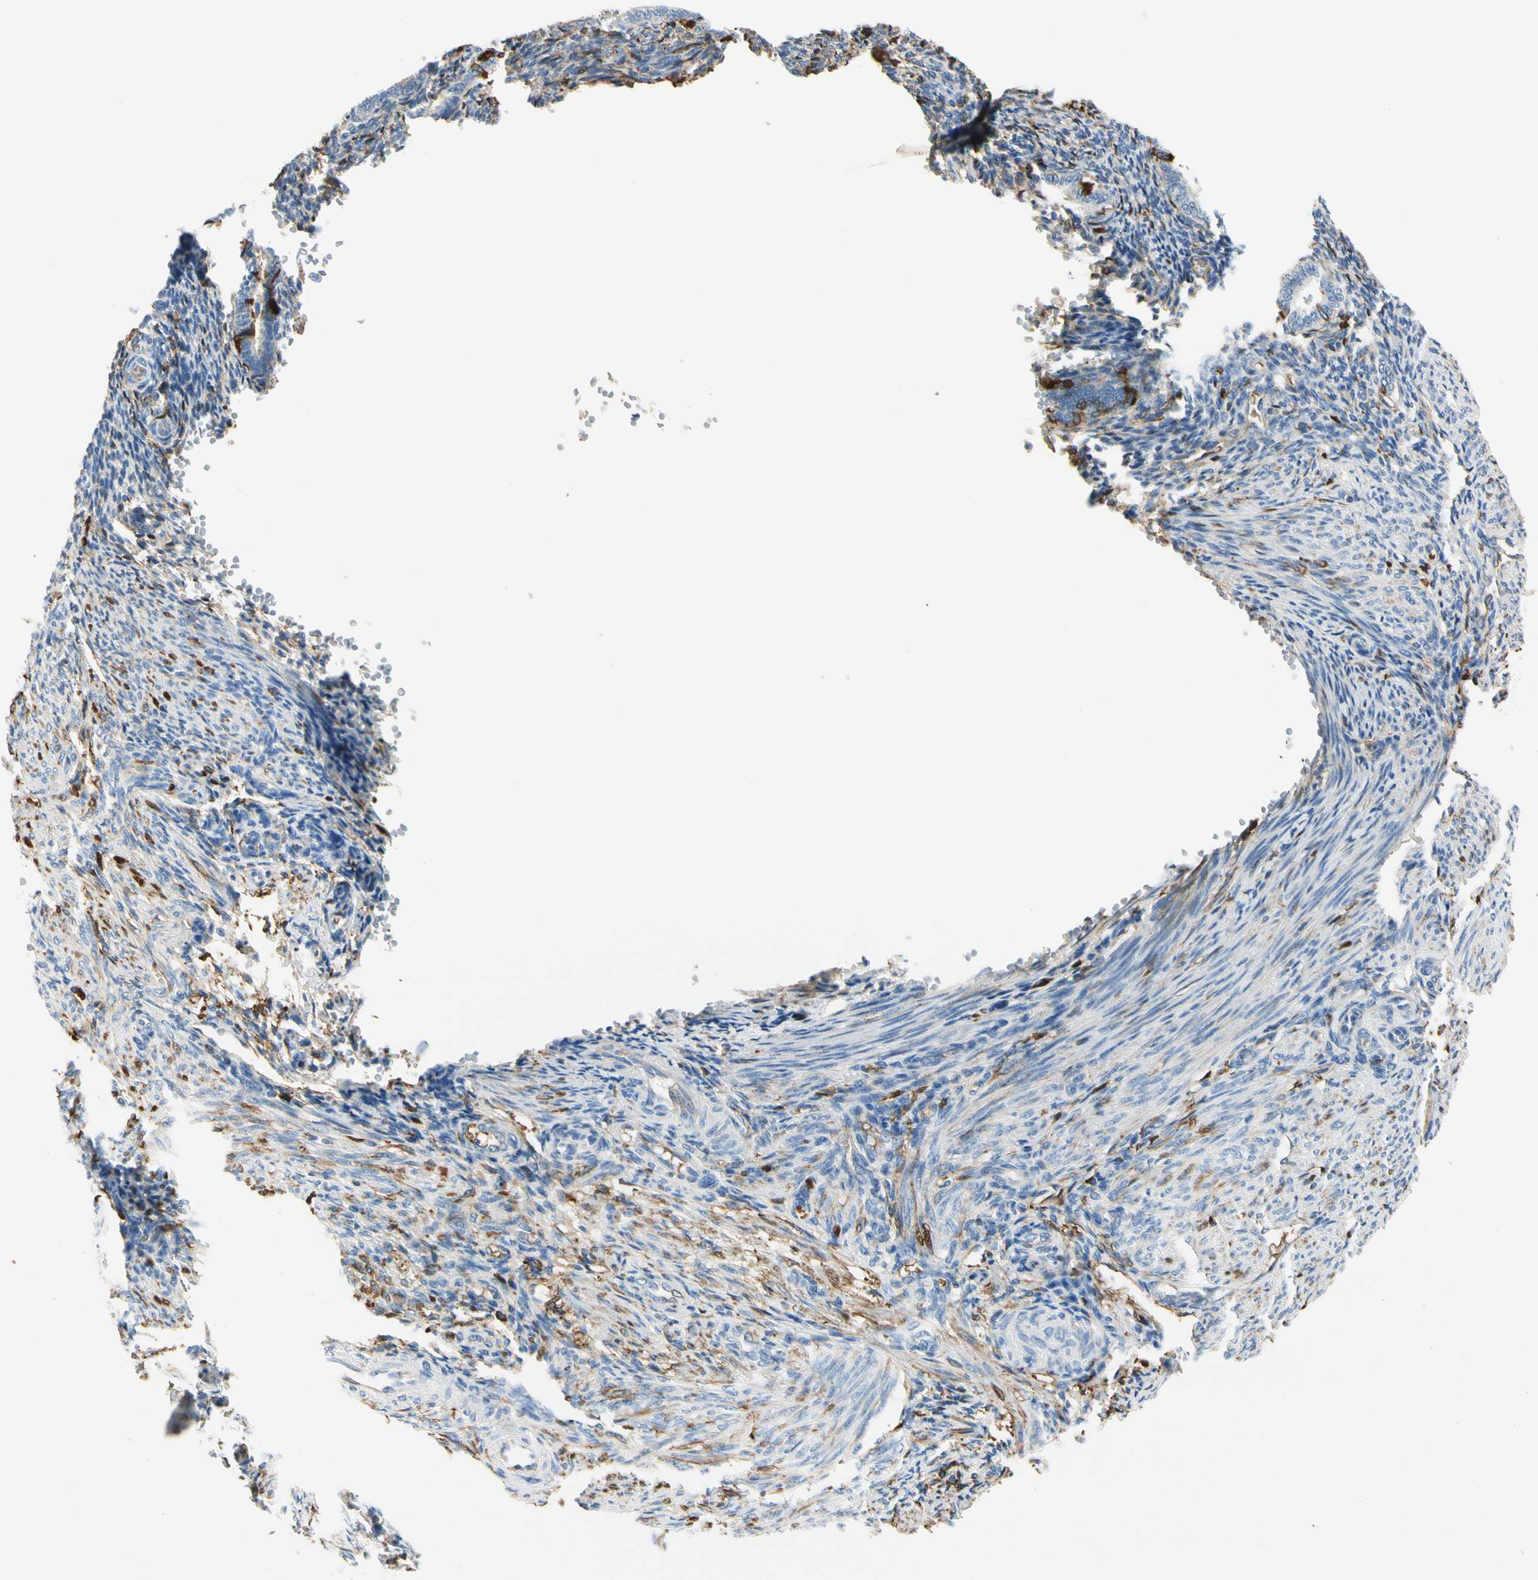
{"staining": {"intensity": "moderate", "quantity": "25%-75%", "location": "cytoplasmic/membranous"}, "tissue": "endometrium", "cell_type": "Cells in endometrial stroma", "image_type": "normal", "snomed": [{"axis": "morphology", "description": "Normal tissue, NOS"}, {"axis": "topography", "description": "Endometrium"}], "caption": "The photomicrograph demonstrates immunohistochemical staining of unremarkable endometrium. There is moderate cytoplasmic/membranous expression is seen in about 25%-75% of cells in endometrial stroma.", "gene": "LAMB3", "patient": {"sex": "female", "age": 27}}